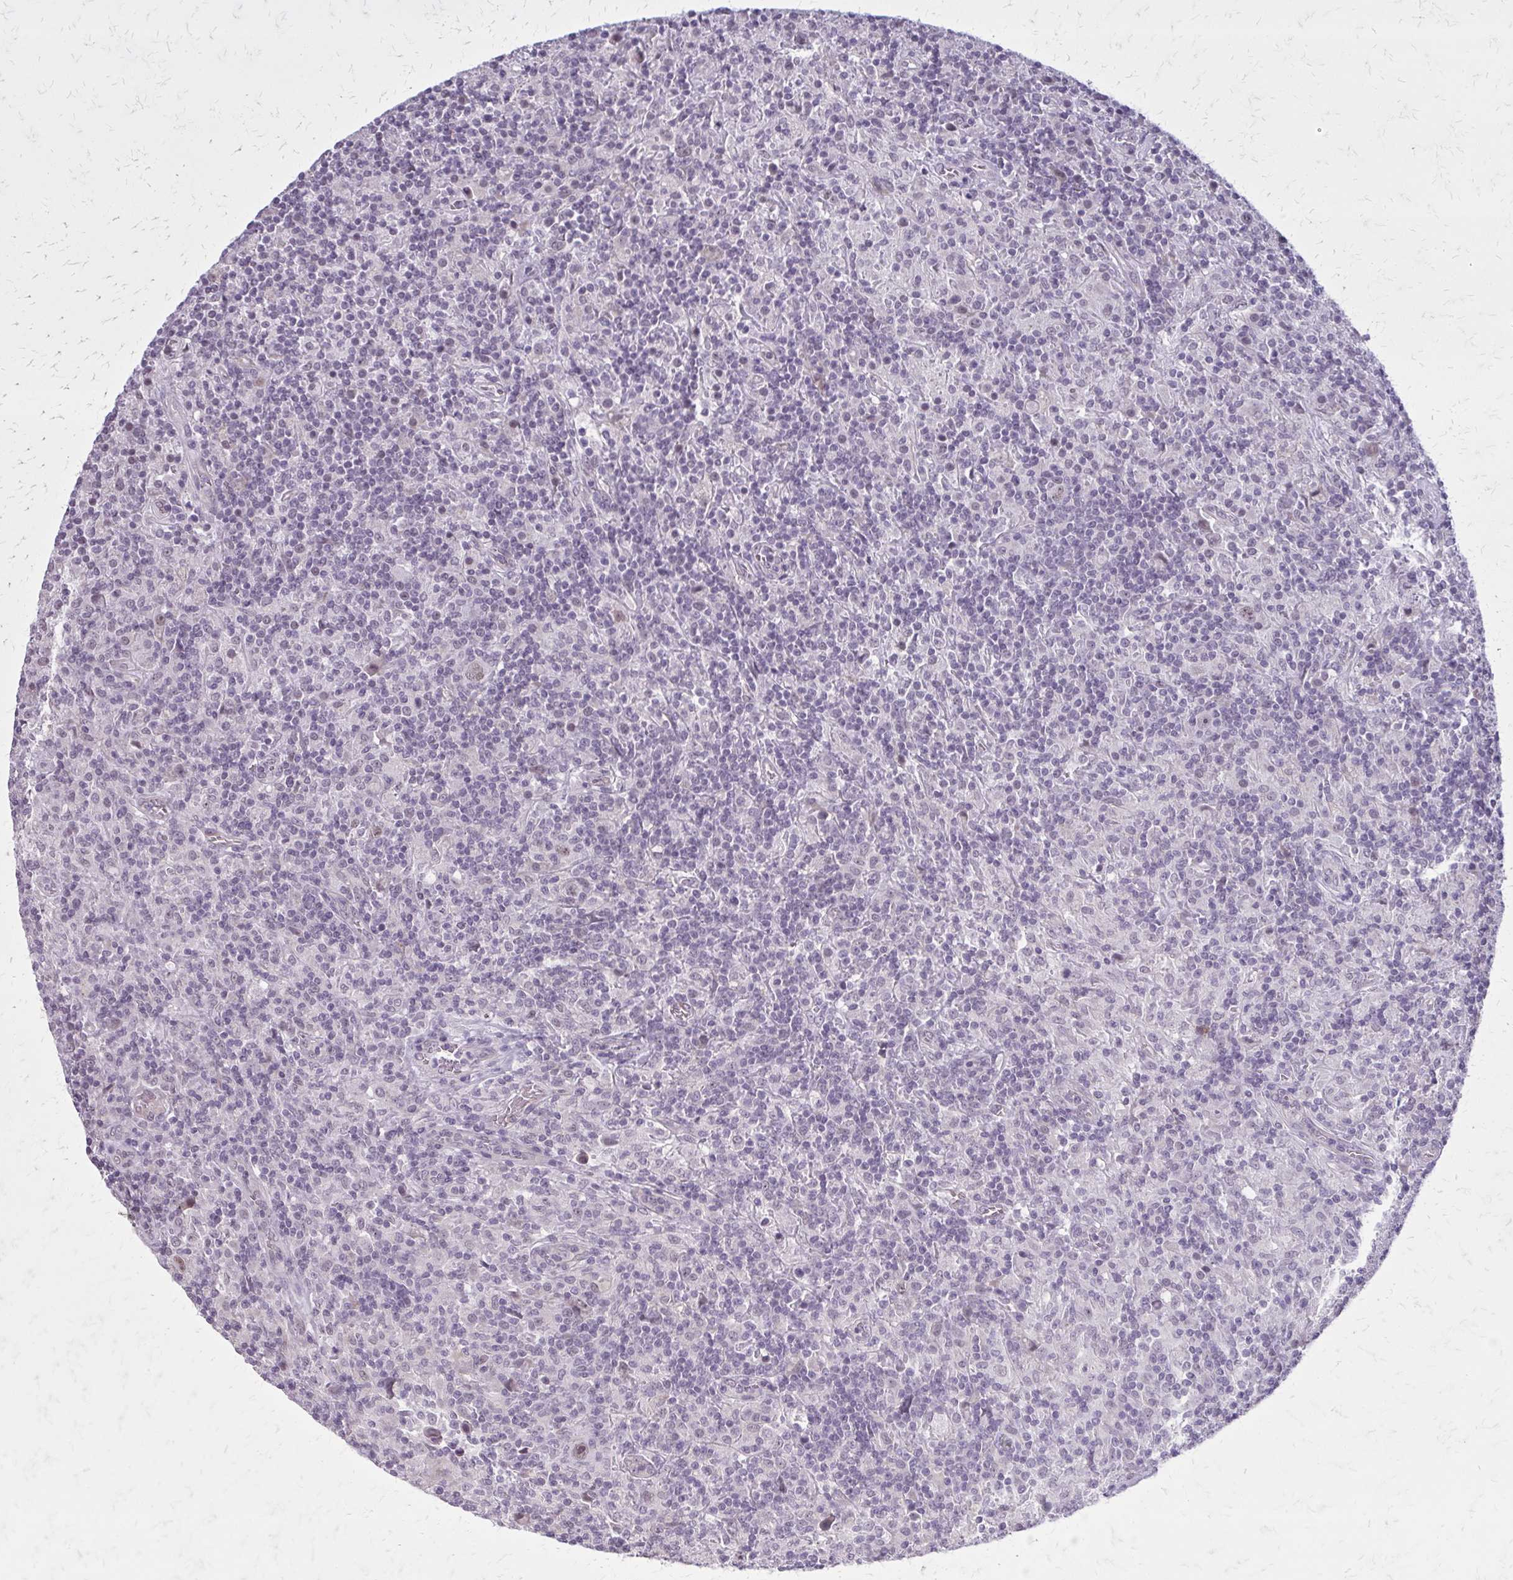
{"staining": {"intensity": "weak", "quantity": "<25%", "location": "nuclear"}, "tissue": "lymphoma", "cell_type": "Tumor cells", "image_type": "cancer", "snomed": [{"axis": "morphology", "description": "Hodgkin's disease, NOS"}, {"axis": "topography", "description": "Lymph node"}], "caption": "Immunohistochemistry image of neoplastic tissue: human Hodgkin's disease stained with DAB (3,3'-diaminobenzidine) demonstrates no significant protein positivity in tumor cells.", "gene": "PLCB1", "patient": {"sex": "male", "age": 70}}